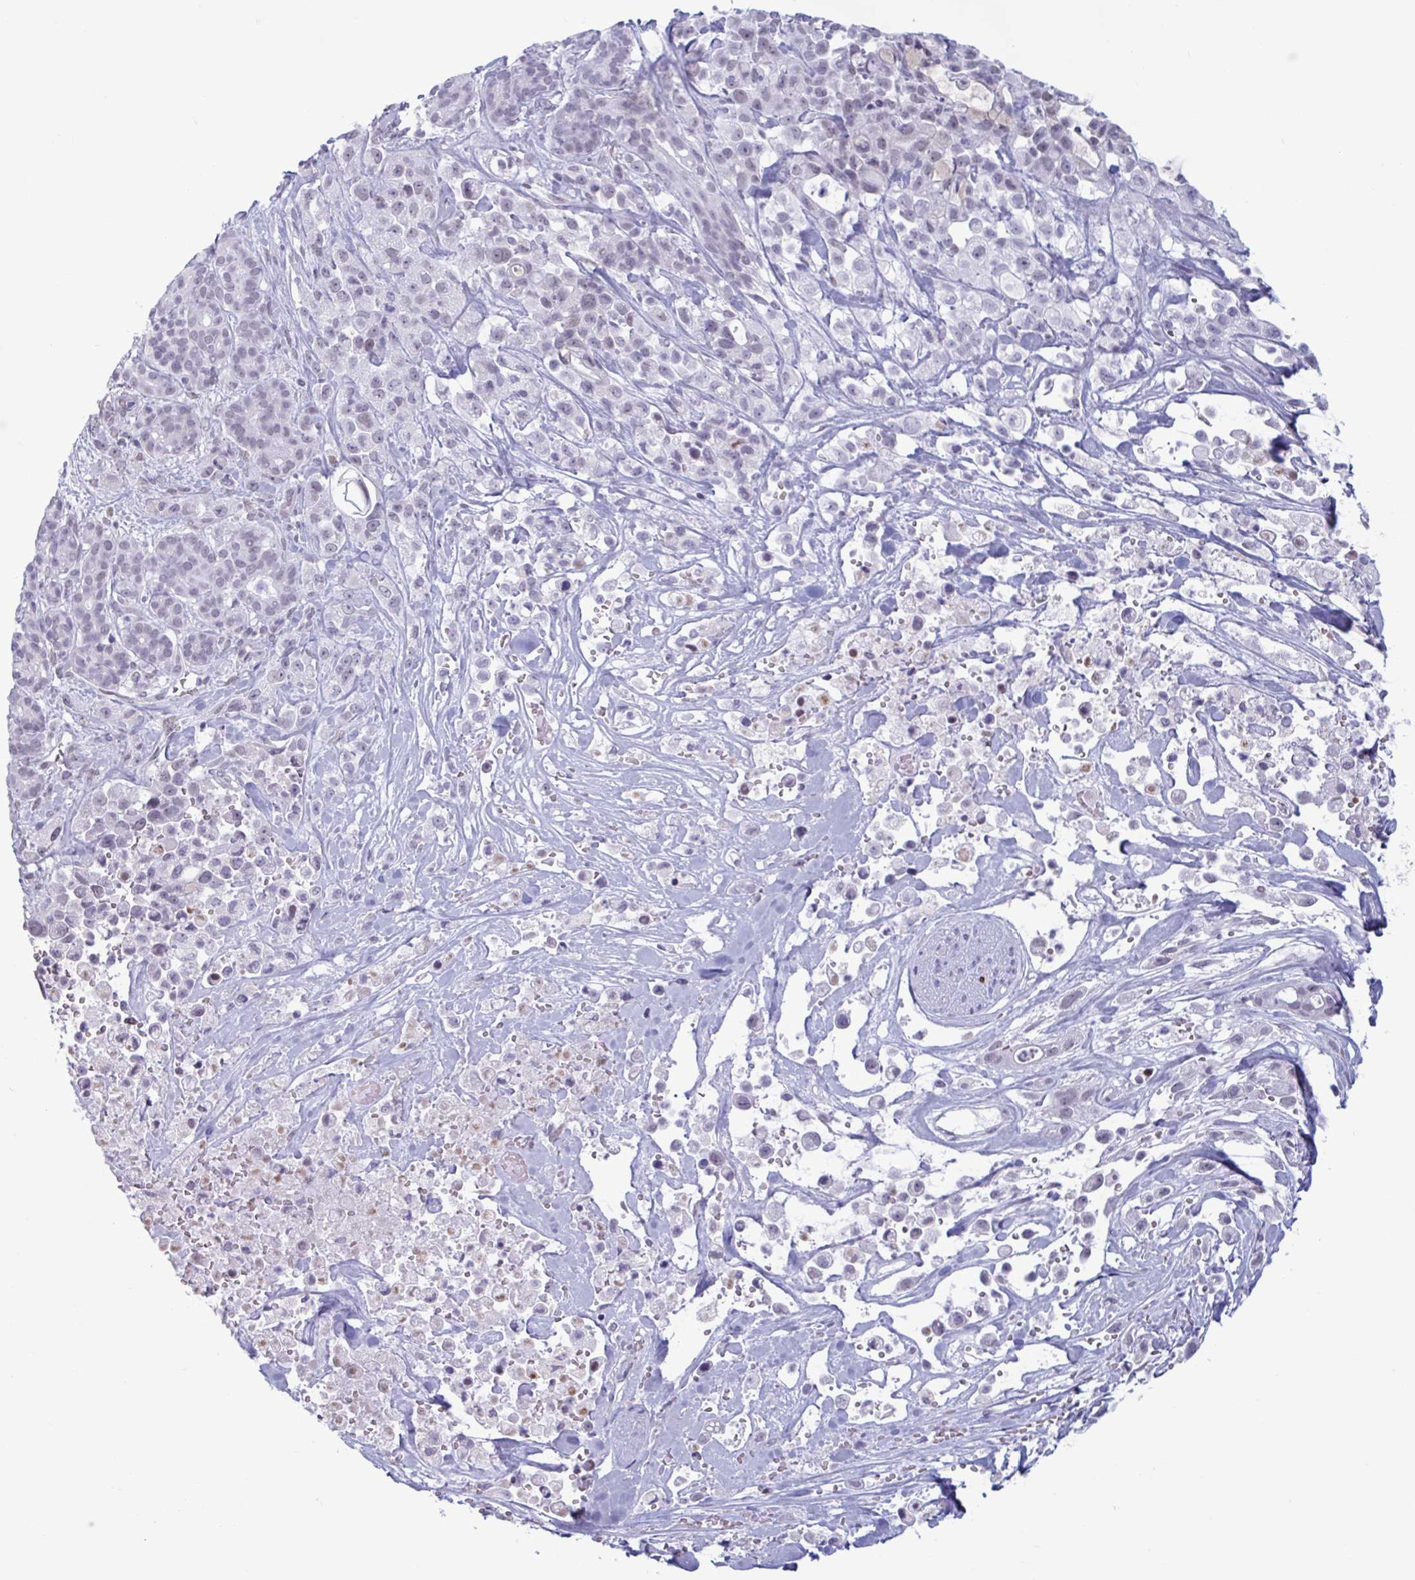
{"staining": {"intensity": "negative", "quantity": "none", "location": "none"}, "tissue": "pancreatic cancer", "cell_type": "Tumor cells", "image_type": "cancer", "snomed": [{"axis": "morphology", "description": "Adenocarcinoma, NOS"}, {"axis": "topography", "description": "Pancreas"}], "caption": "Immunohistochemistry (IHC) of human pancreatic adenocarcinoma displays no positivity in tumor cells. (DAB IHC, high magnification).", "gene": "MSMB", "patient": {"sex": "male", "age": 44}}